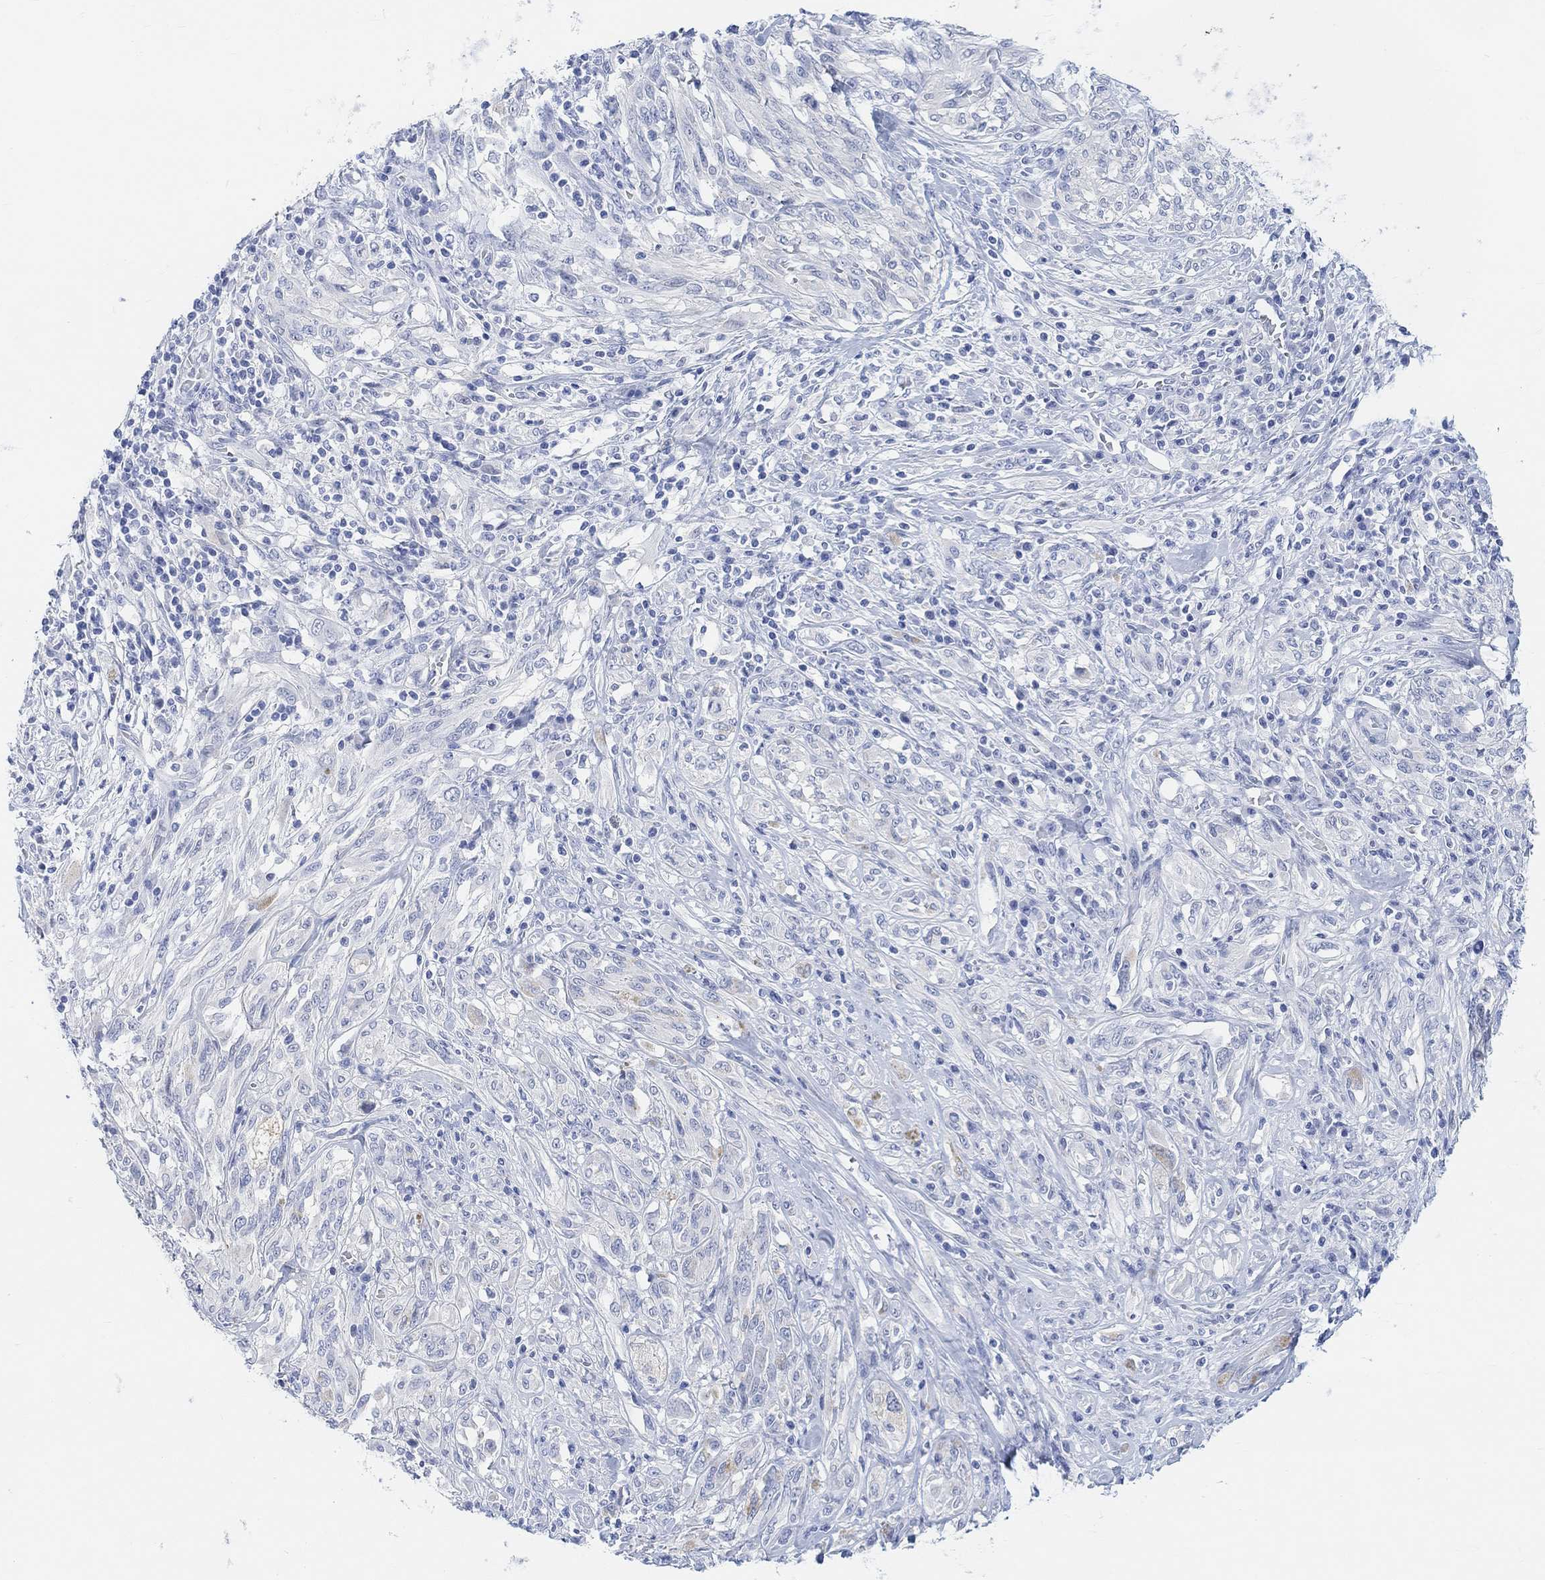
{"staining": {"intensity": "negative", "quantity": "none", "location": "none"}, "tissue": "melanoma", "cell_type": "Tumor cells", "image_type": "cancer", "snomed": [{"axis": "morphology", "description": "Malignant melanoma, NOS"}, {"axis": "topography", "description": "Skin"}], "caption": "DAB immunohistochemical staining of malignant melanoma shows no significant positivity in tumor cells.", "gene": "ENO4", "patient": {"sex": "female", "age": 91}}